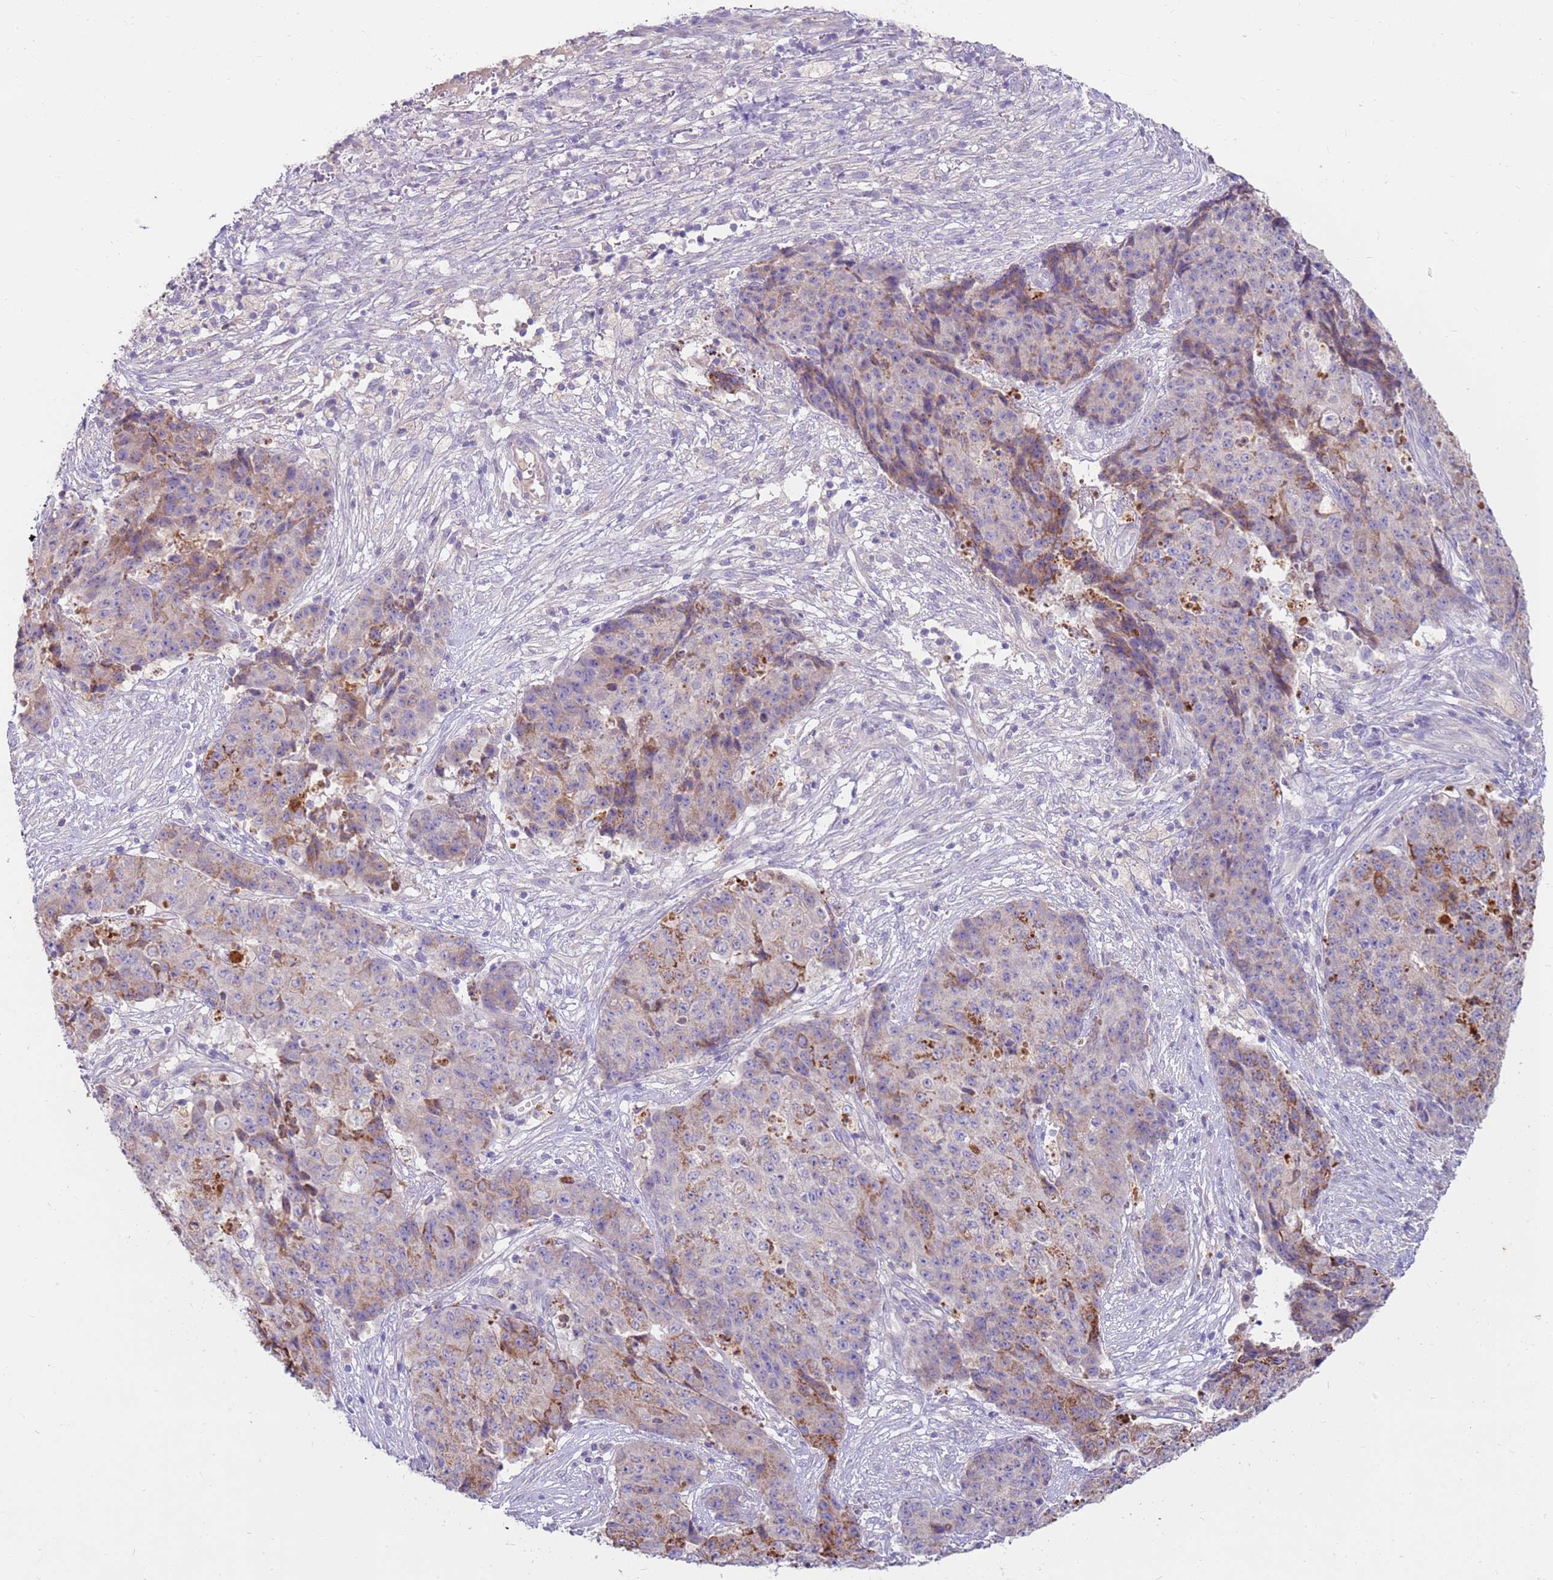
{"staining": {"intensity": "moderate", "quantity": "<25%", "location": "cytoplasmic/membranous"}, "tissue": "ovarian cancer", "cell_type": "Tumor cells", "image_type": "cancer", "snomed": [{"axis": "morphology", "description": "Carcinoma, endometroid"}, {"axis": "topography", "description": "Ovary"}], "caption": "Immunohistochemistry (IHC) photomicrograph of ovarian cancer (endometroid carcinoma) stained for a protein (brown), which shows low levels of moderate cytoplasmic/membranous staining in approximately <25% of tumor cells.", "gene": "SLC44A4", "patient": {"sex": "female", "age": 42}}